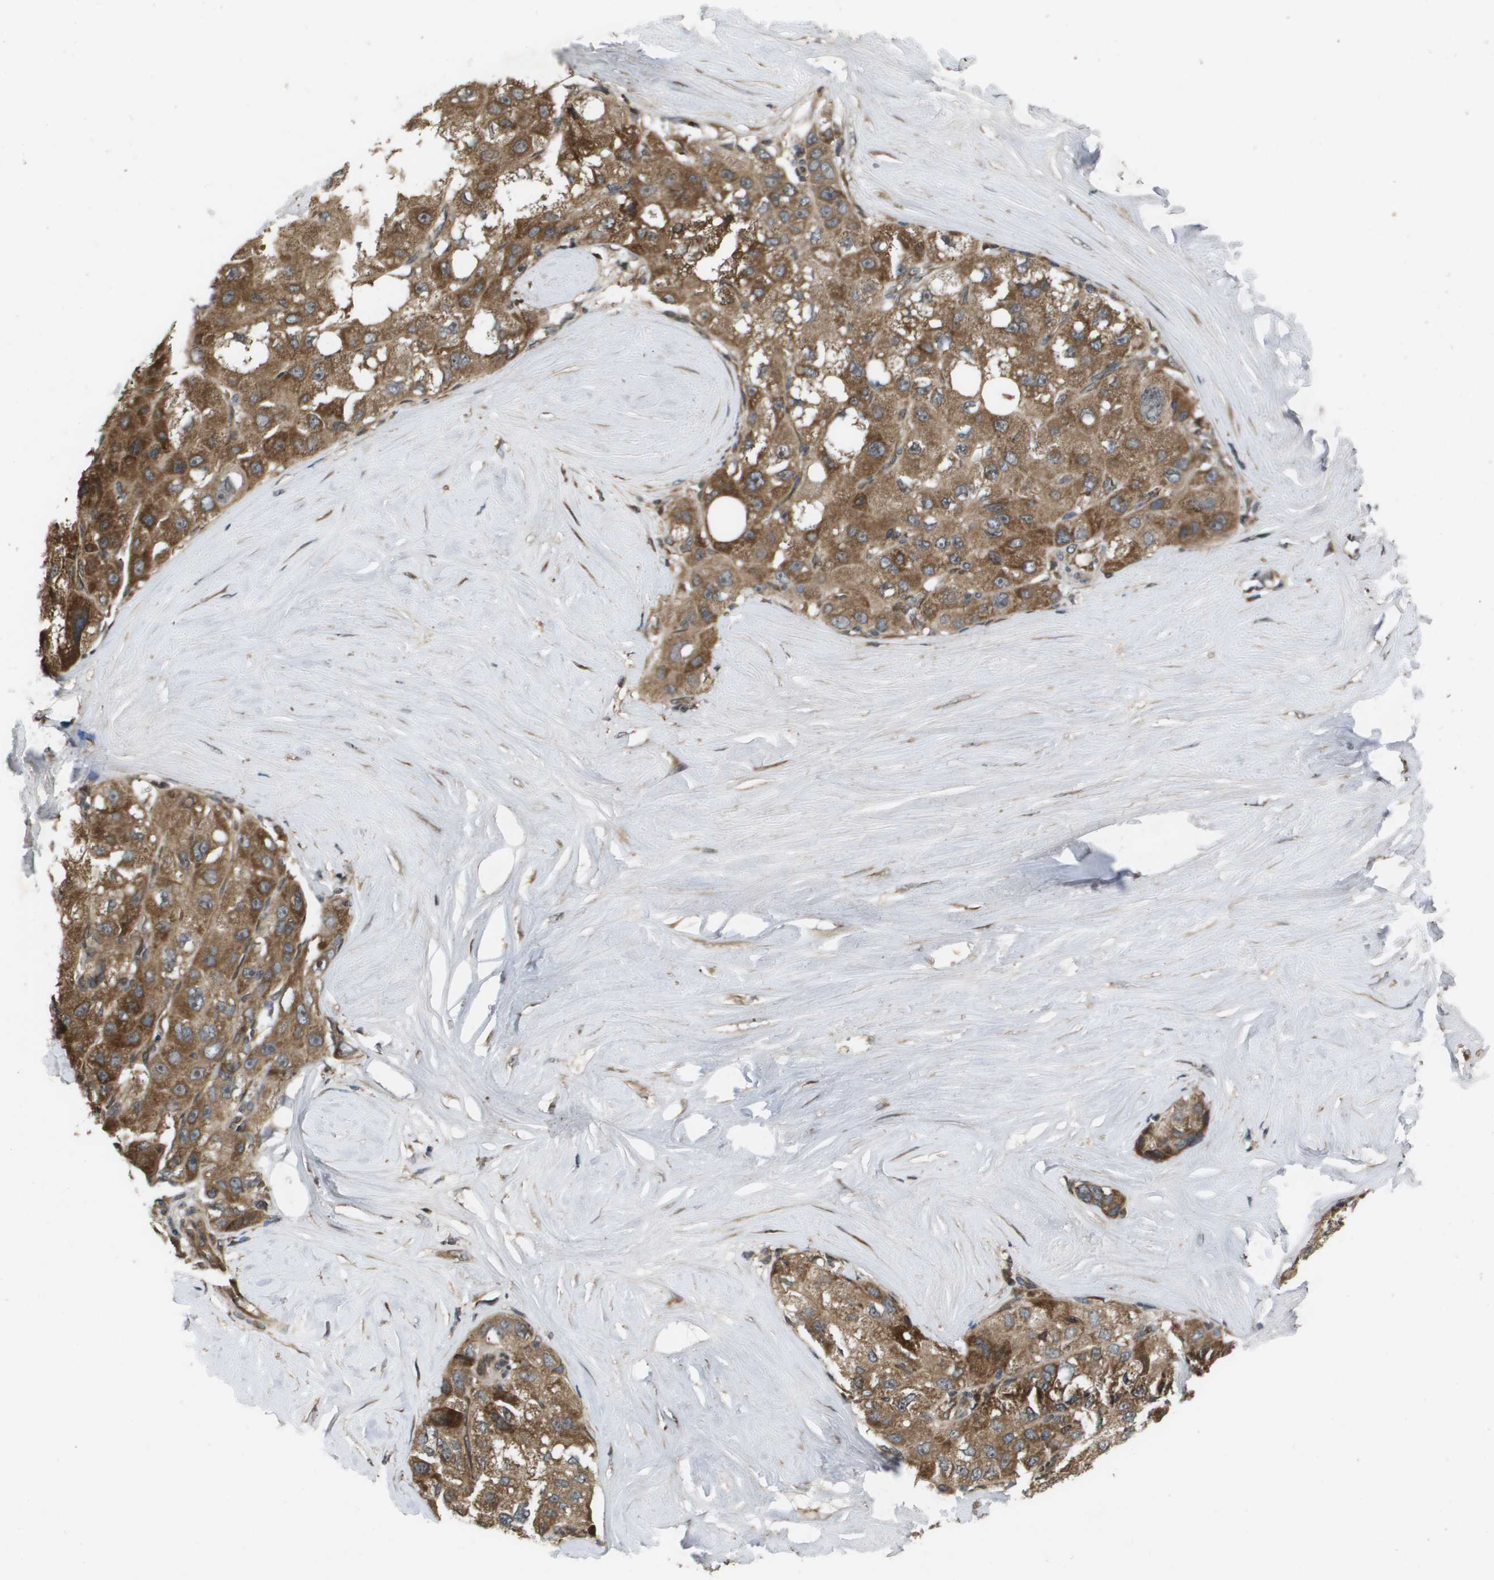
{"staining": {"intensity": "moderate", "quantity": ">75%", "location": "cytoplasmic/membranous"}, "tissue": "liver cancer", "cell_type": "Tumor cells", "image_type": "cancer", "snomed": [{"axis": "morphology", "description": "Carcinoma, Hepatocellular, NOS"}, {"axis": "topography", "description": "Liver"}], "caption": "Immunohistochemistry photomicrograph of liver hepatocellular carcinoma stained for a protein (brown), which shows medium levels of moderate cytoplasmic/membranous positivity in about >75% of tumor cells.", "gene": "SPTLC1", "patient": {"sex": "male", "age": 80}}